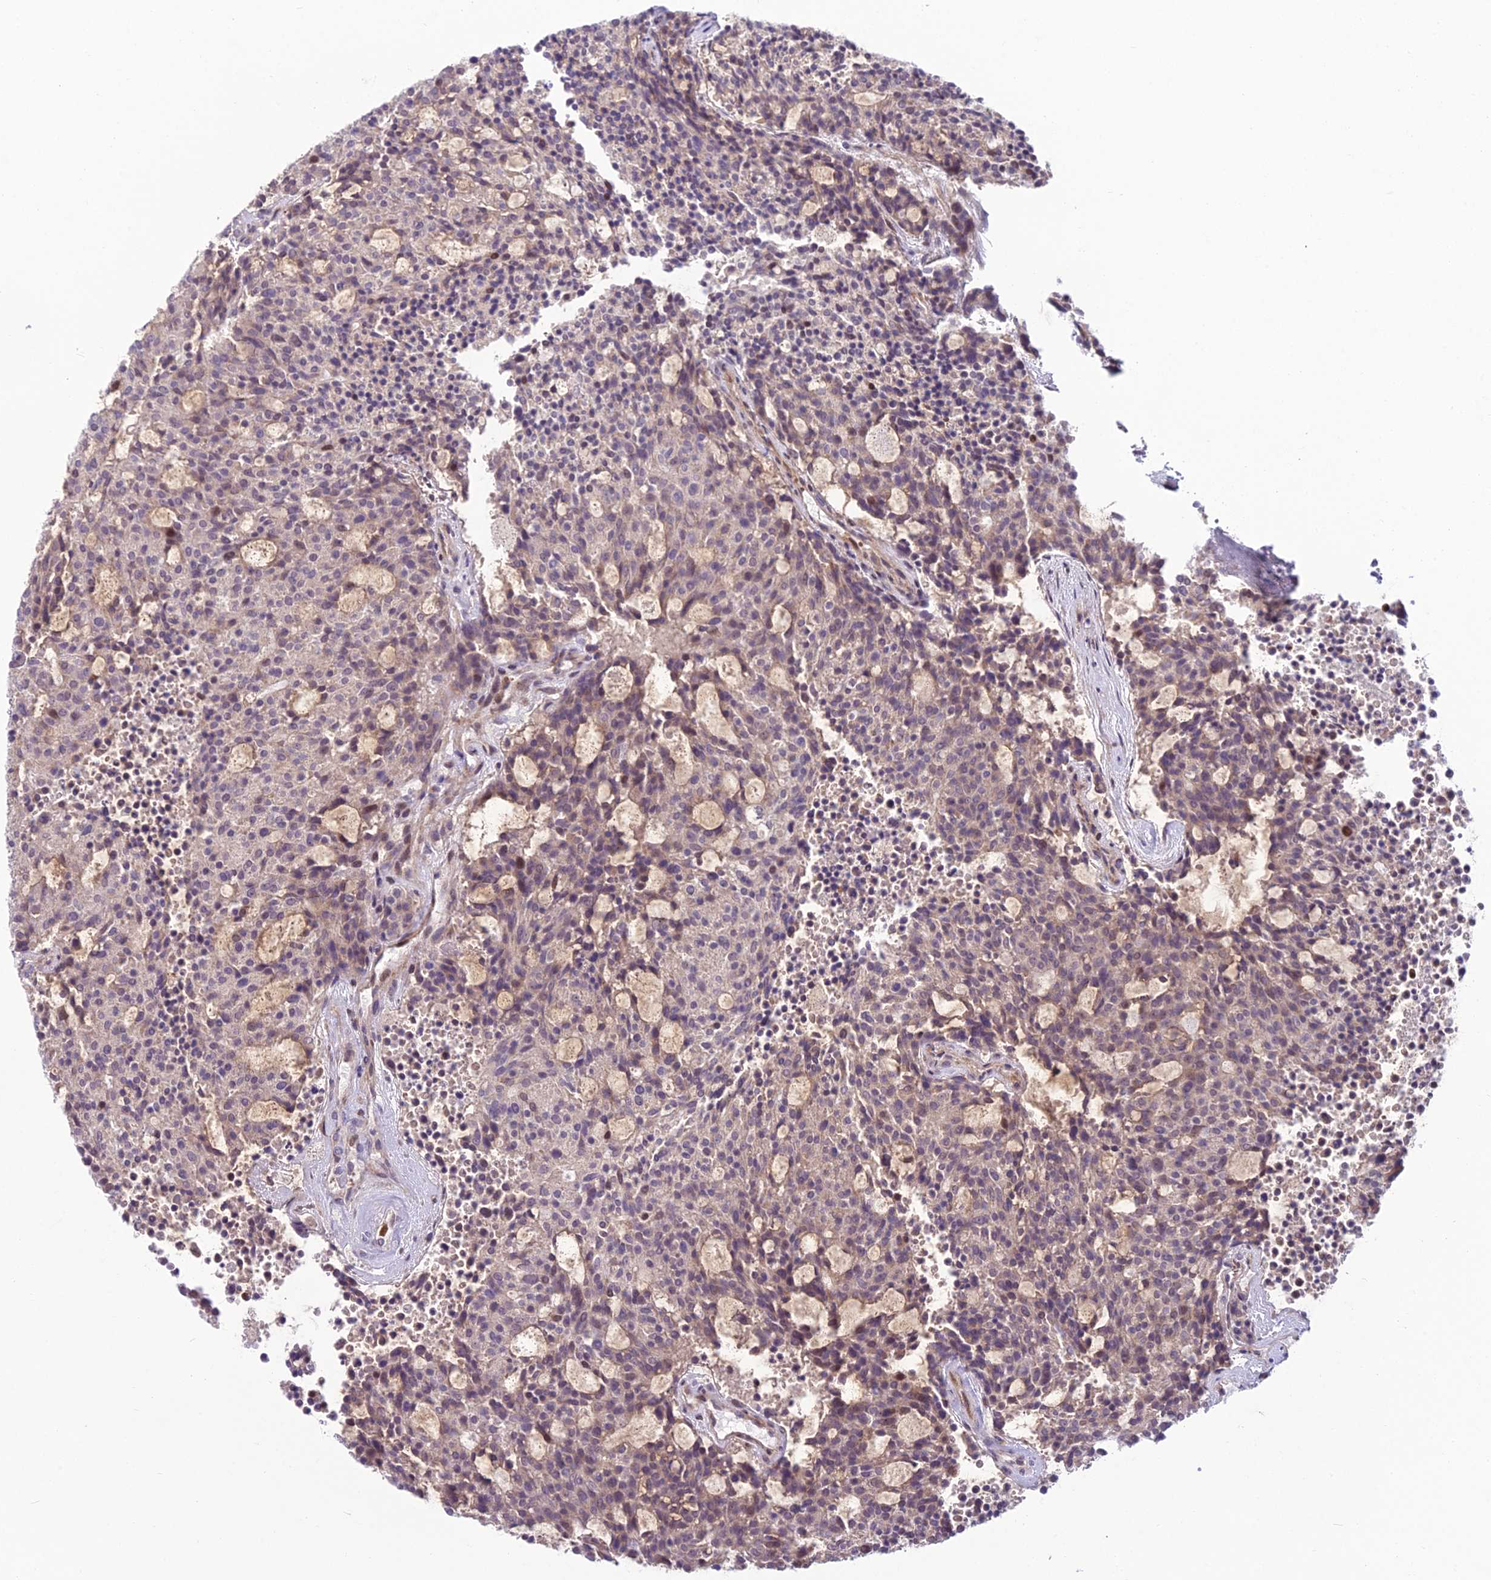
{"staining": {"intensity": "weak", "quantity": "25%-75%", "location": "cytoplasmic/membranous,nuclear"}, "tissue": "carcinoid", "cell_type": "Tumor cells", "image_type": "cancer", "snomed": [{"axis": "morphology", "description": "Carcinoid, malignant, NOS"}, {"axis": "topography", "description": "Pancreas"}], "caption": "Carcinoid was stained to show a protein in brown. There is low levels of weak cytoplasmic/membranous and nuclear staining in about 25%-75% of tumor cells.", "gene": "AP1M1", "patient": {"sex": "female", "age": 54}}